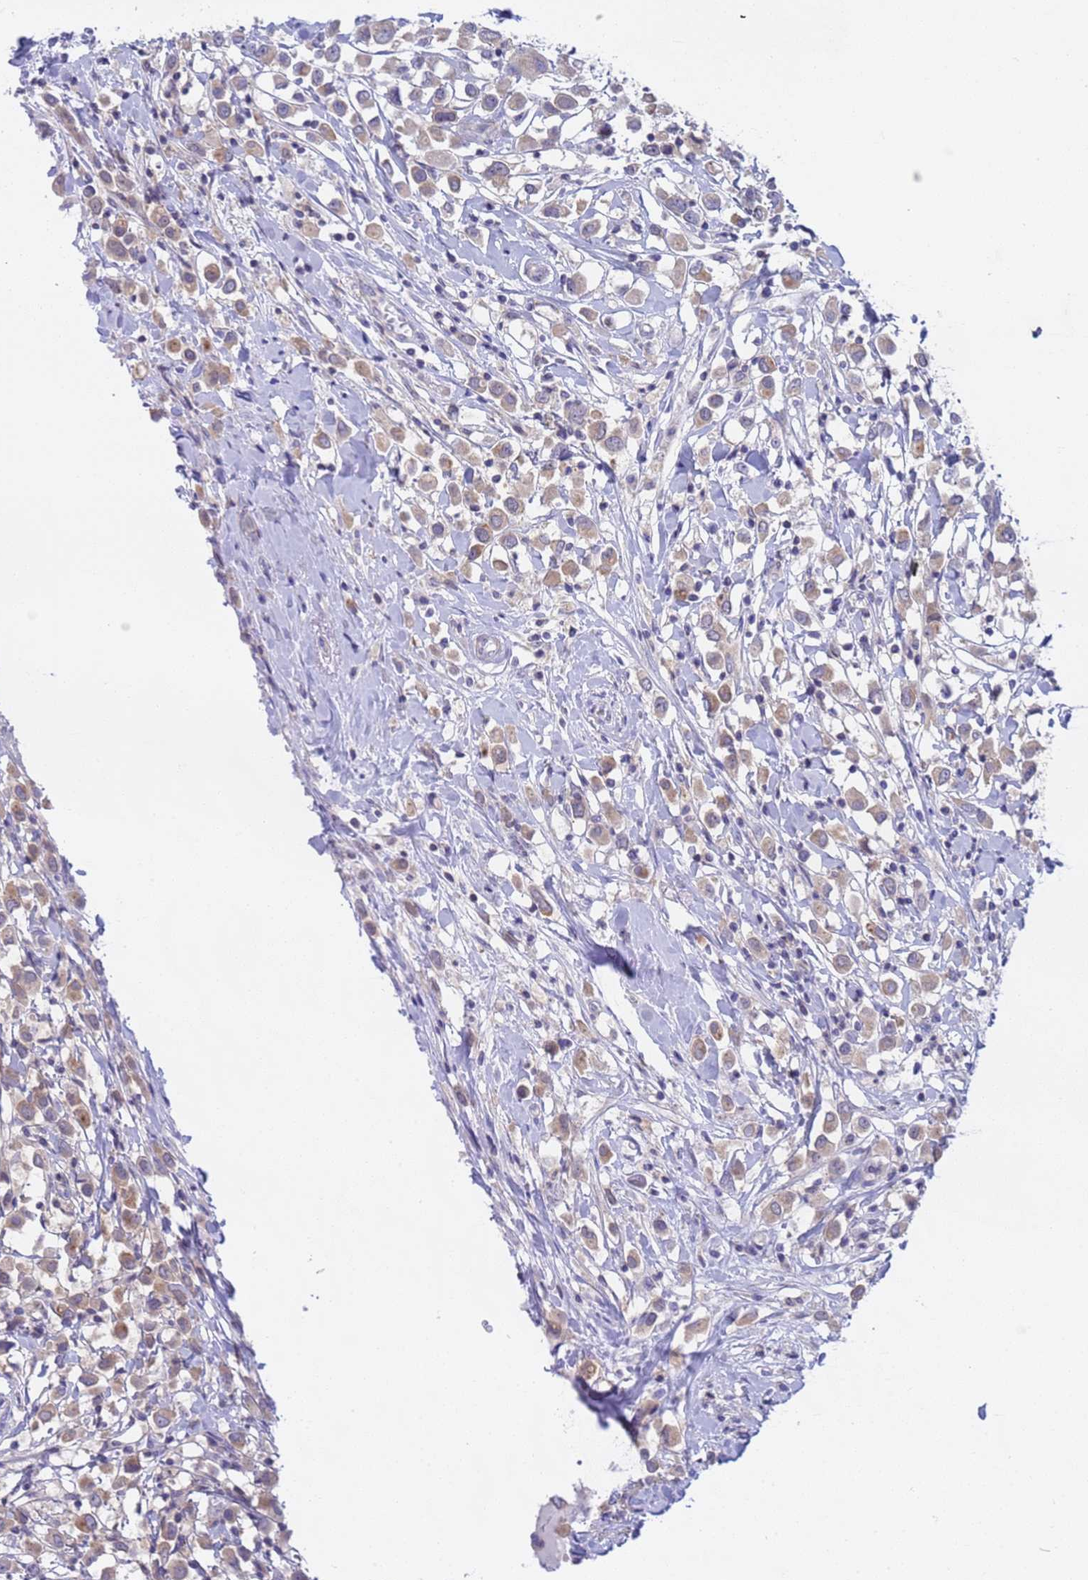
{"staining": {"intensity": "weak", "quantity": ">75%", "location": "cytoplasmic/membranous"}, "tissue": "breast cancer", "cell_type": "Tumor cells", "image_type": "cancer", "snomed": [{"axis": "morphology", "description": "Duct carcinoma"}, {"axis": "topography", "description": "Breast"}], "caption": "This micrograph reveals breast cancer stained with IHC to label a protein in brown. The cytoplasmic/membranous of tumor cells show weak positivity for the protein. Nuclei are counter-stained blue.", "gene": "CAPN7", "patient": {"sex": "female", "age": 61}}